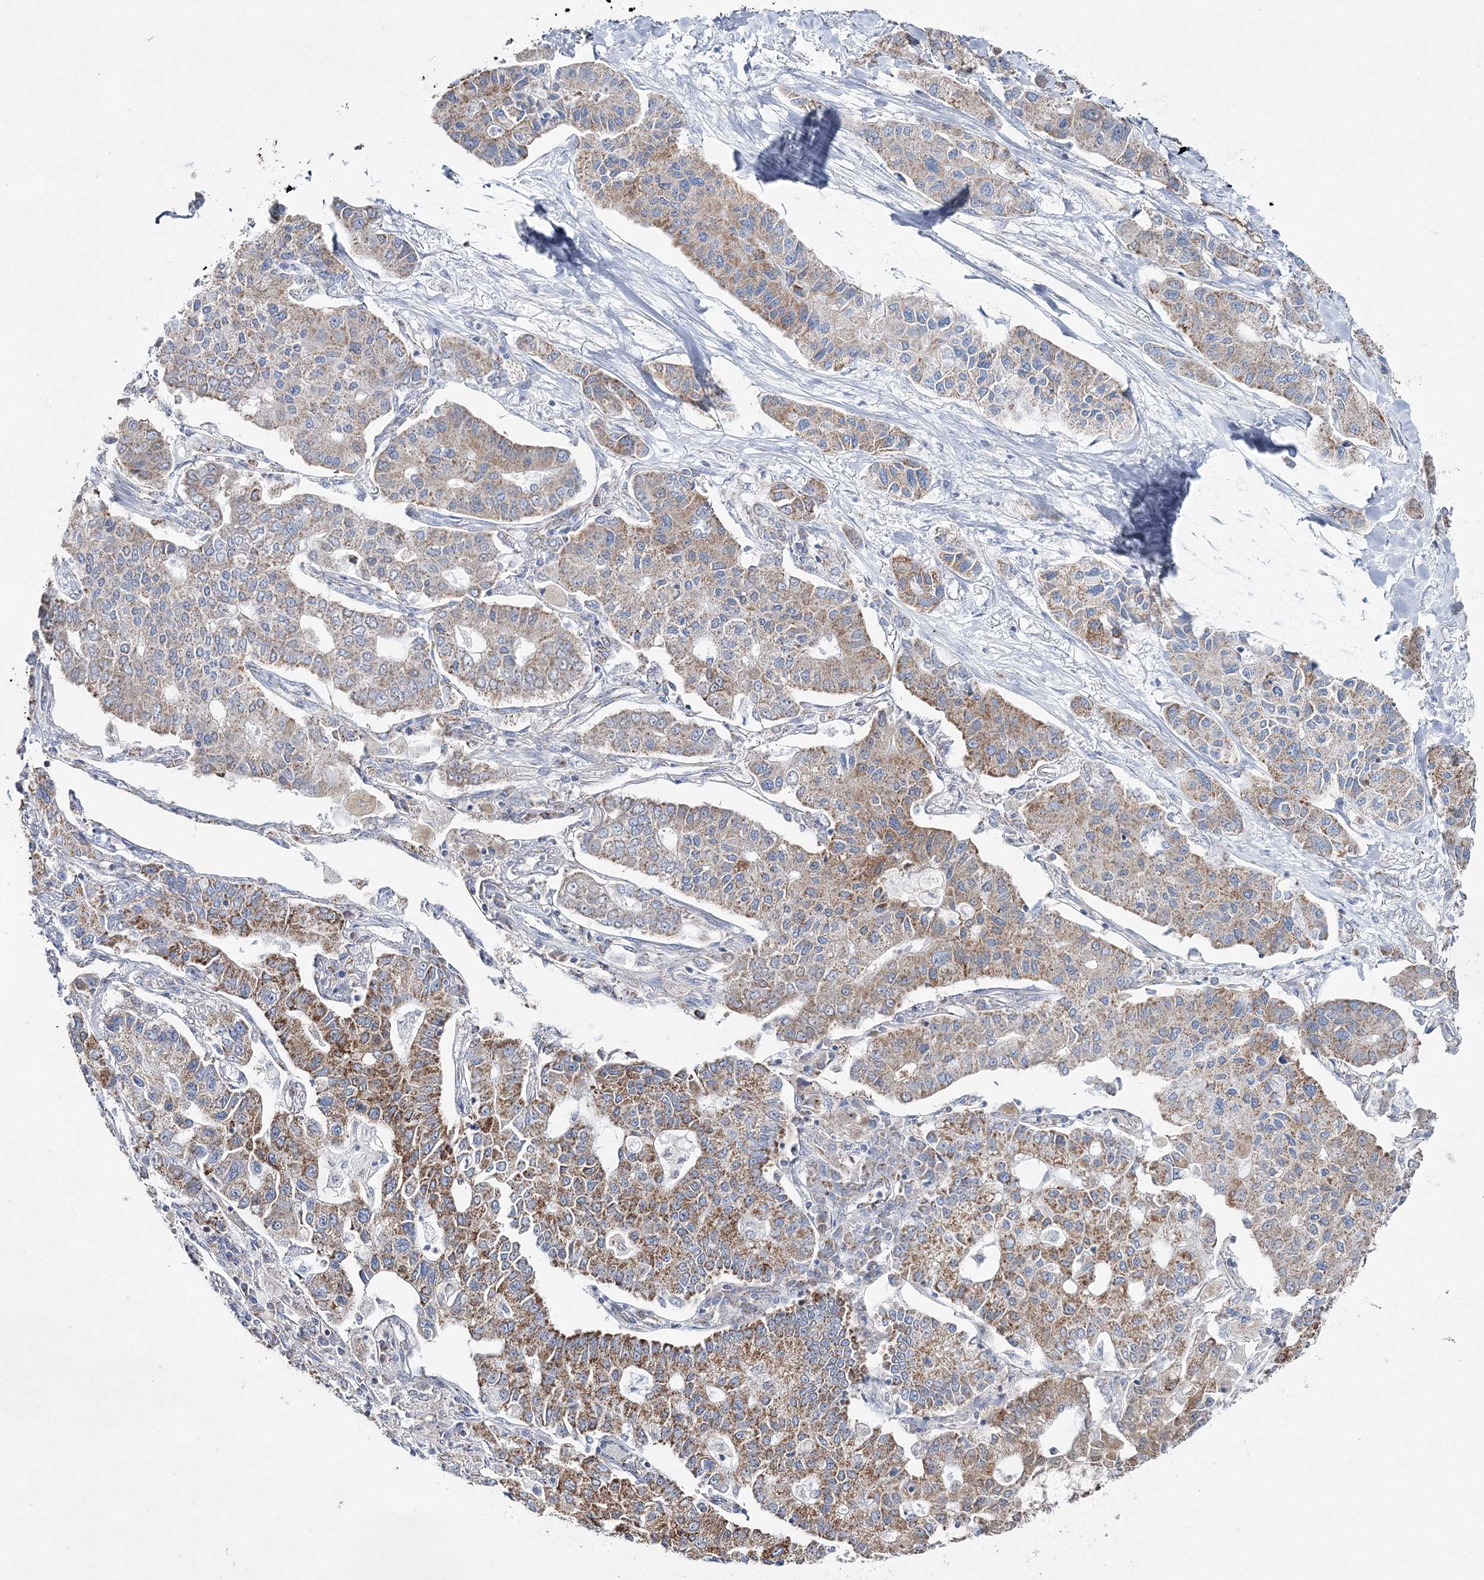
{"staining": {"intensity": "moderate", "quantity": ">75%", "location": "cytoplasmic/membranous"}, "tissue": "lung cancer", "cell_type": "Tumor cells", "image_type": "cancer", "snomed": [{"axis": "morphology", "description": "Adenocarcinoma, NOS"}, {"axis": "topography", "description": "Lung"}], "caption": "Brown immunohistochemical staining in human lung adenocarcinoma reveals moderate cytoplasmic/membranous positivity in about >75% of tumor cells. (Brightfield microscopy of DAB IHC at high magnification).", "gene": "HIBCH", "patient": {"sex": "male", "age": 49}}